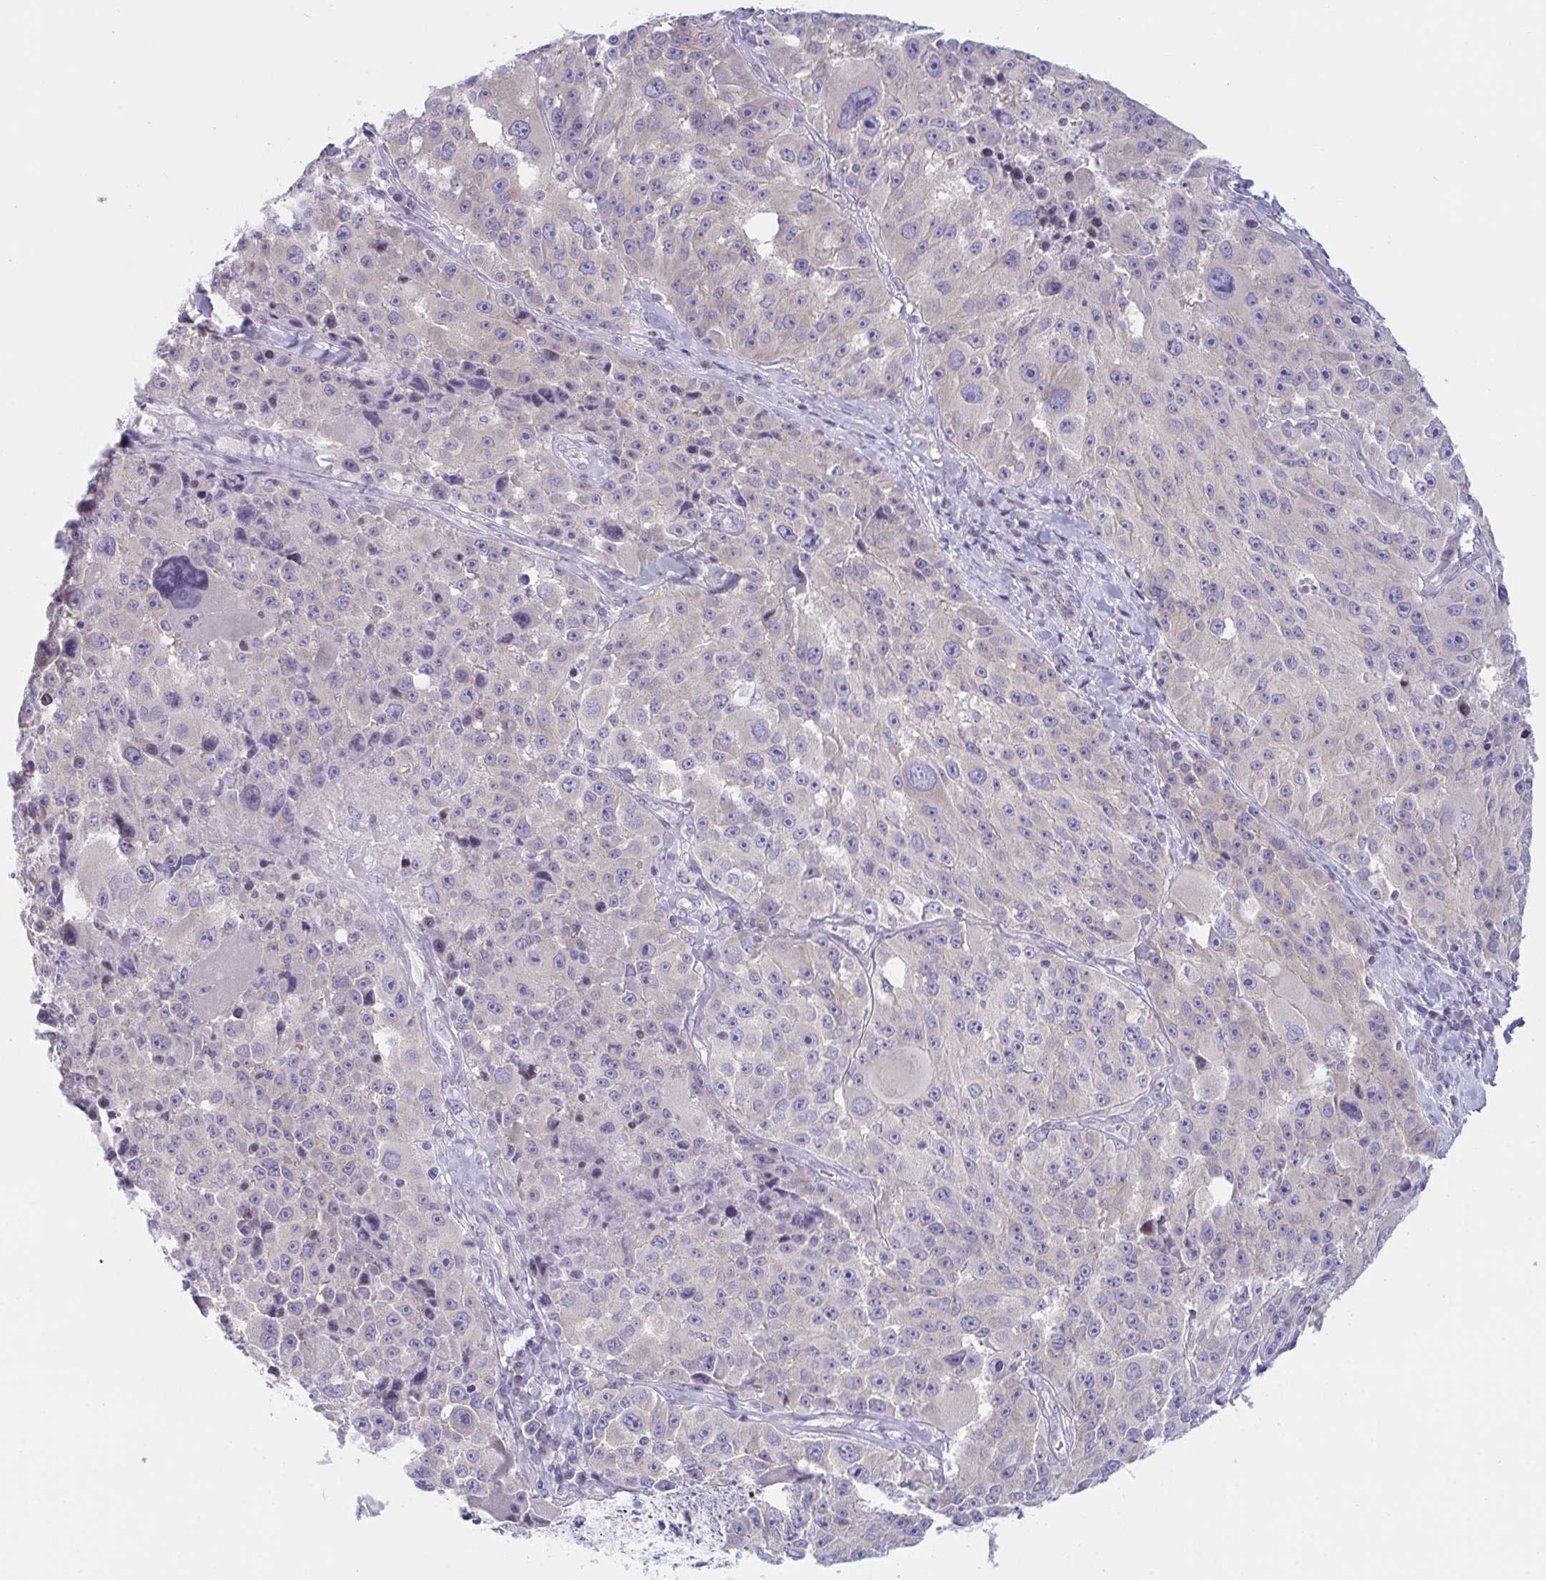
{"staining": {"intensity": "weak", "quantity": "<25%", "location": "cytoplasmic/membranous"}, "tissue": "melanoma", "cell_type": "Tumor cells", "image_type": "cancer", "snomed": [{"axis": "morphology", "description": "Malignant melanoma, Metastatic site"}, {"axis": "topography", "description": "Lymph node"}], "caption": "Micrograph shows no significant protein expression in tumor cells of melanoma.", "gene": "NAA30", "patient": {"sex": "male", "age": 62}}